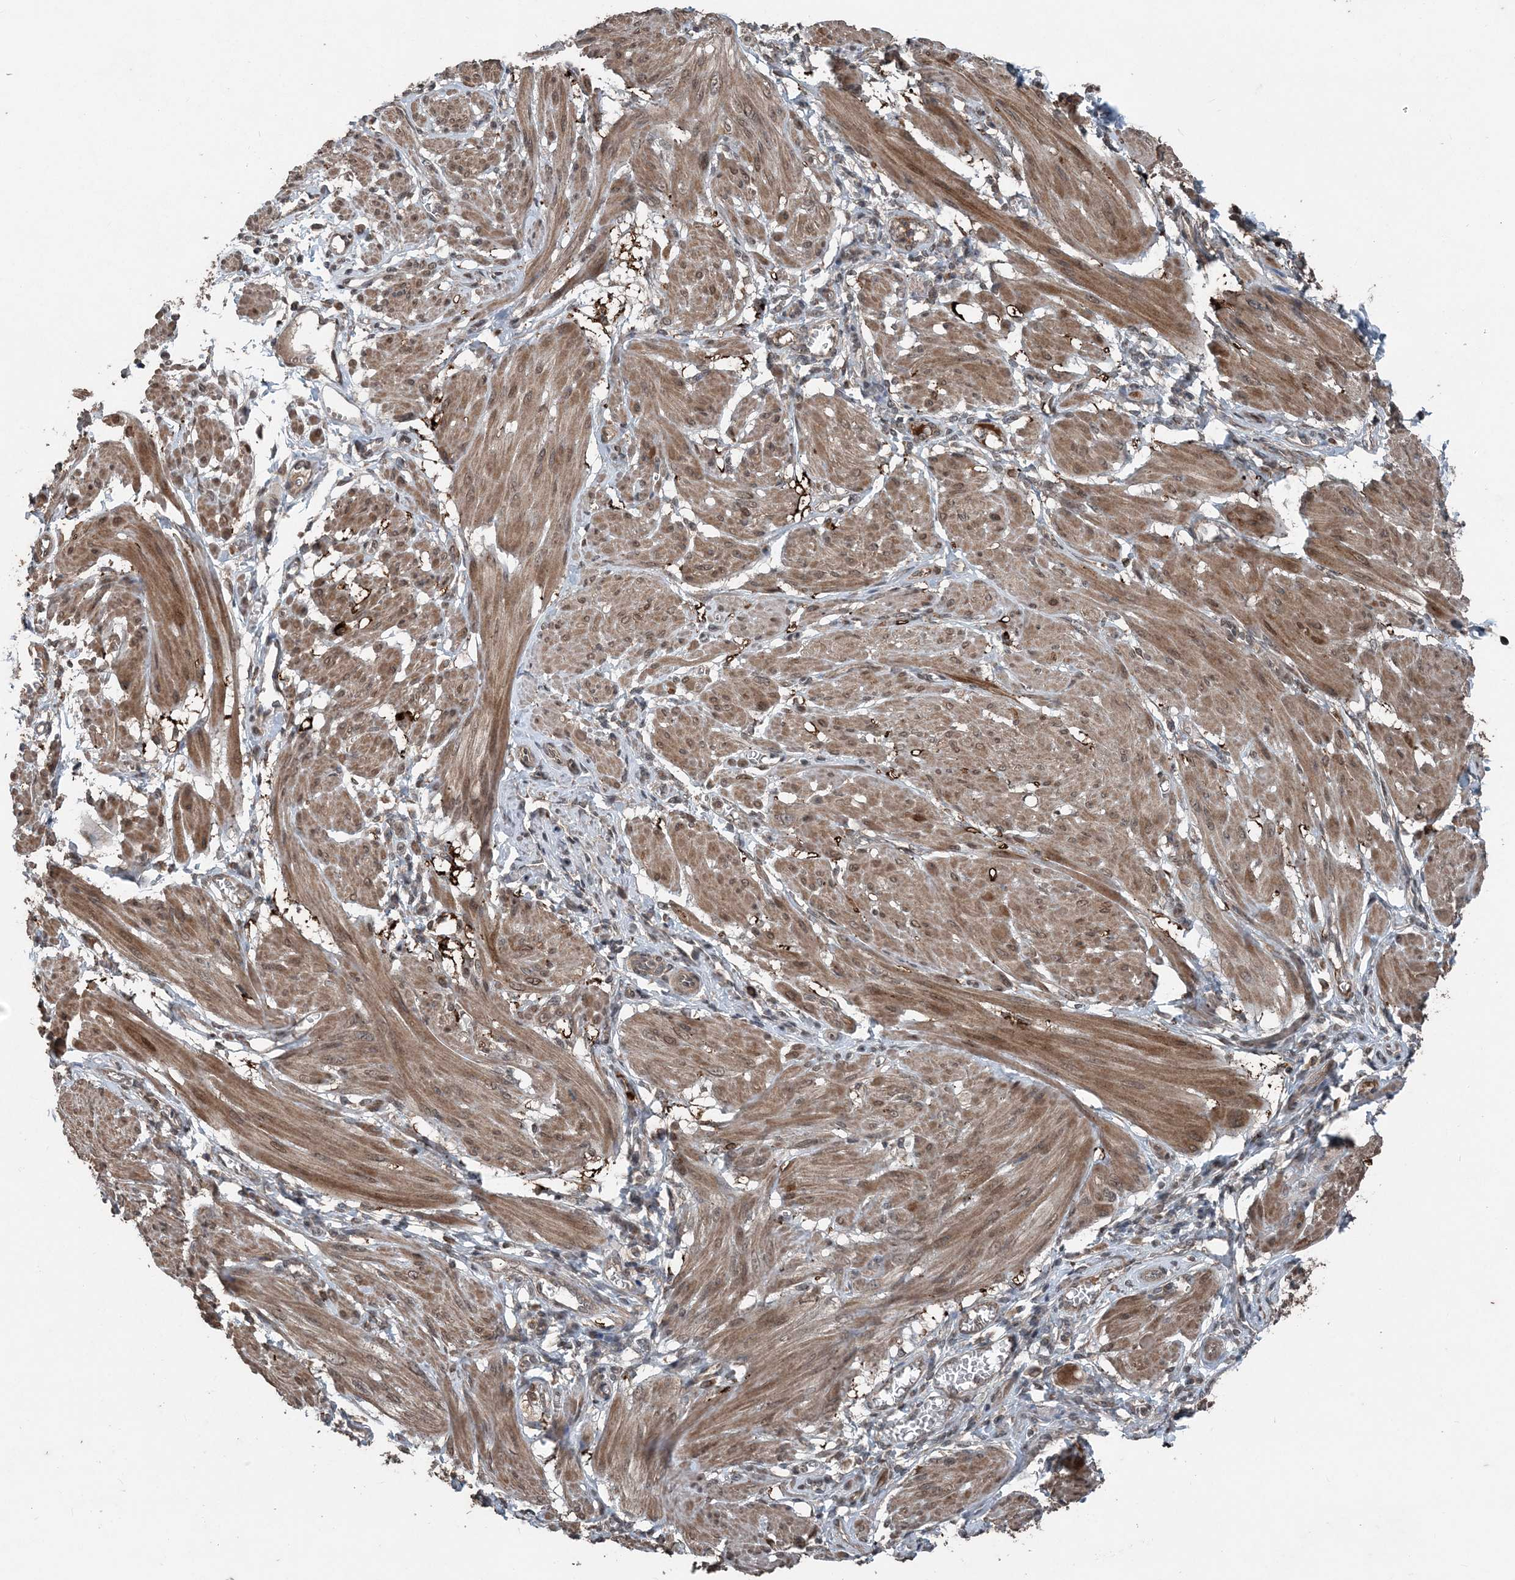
{"staining": {"intensity": "moderate", "quantity": ">75%", "location": "cytoplasmic/membranous"}, "tissue": "smooth muscle", "cell_type": "Smooth muscle cells", "image_type": "normal", "snomed": [{"axis": "morphology", "description": "Normal tissue, NOS"}, {"axis": "topography", "description": "Smooth muscle"}], "caption": "Immunohistochemistry (IHC) photomicrograph of normal smooth muscle: smooth muscle stained using immunohistochemistry reveals medium levels of moderate protein expression localized specifically in the cytoplasmic/membranous of smooth muscle cells, appearing as a cytoplasmic/membranous brown color.", "gene": "CFL1", "patient": {"sex": "female", "age": 39}}